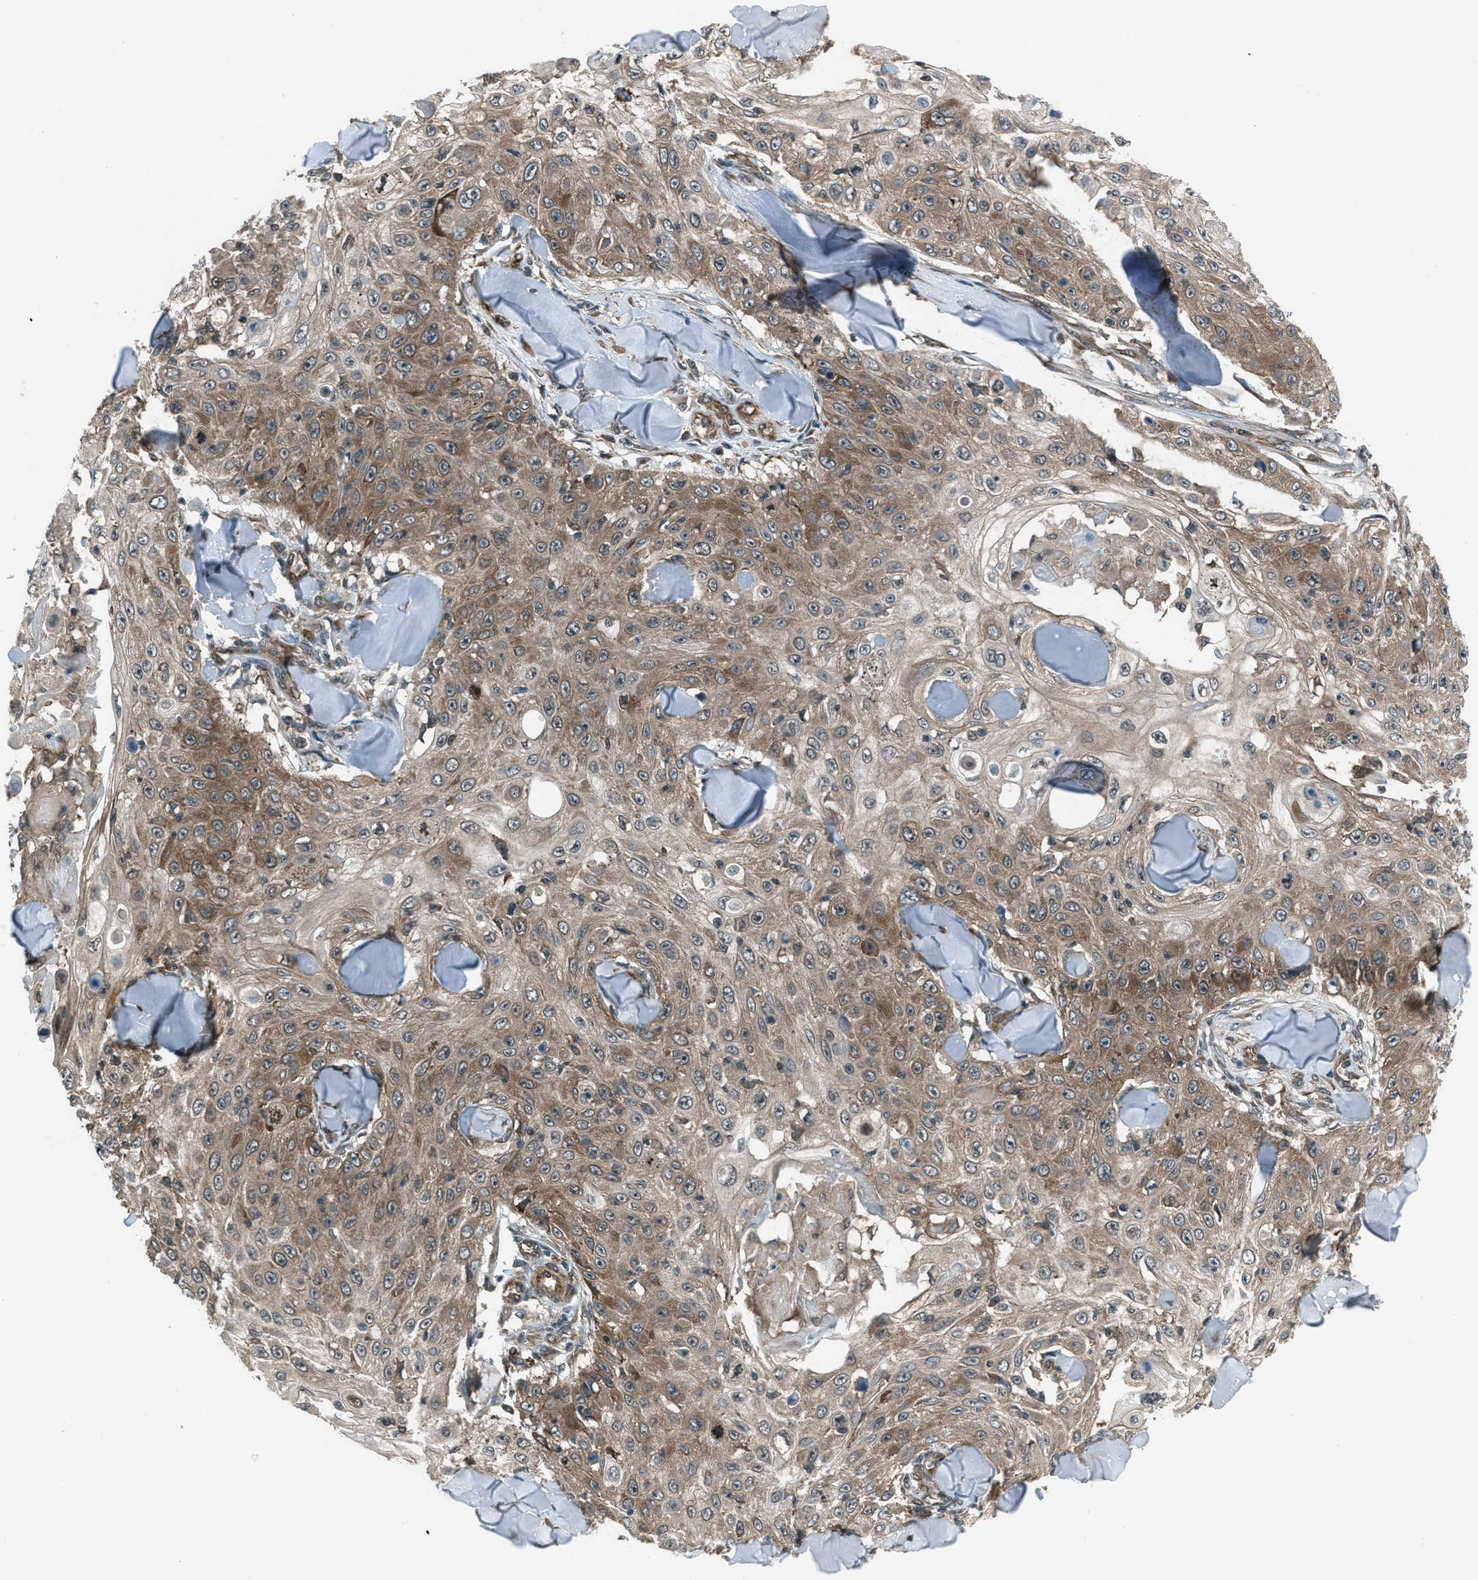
{"staining": {"intensity": "moderate", "quantity": ">75%", "location": "cytoplasmic/membranous"}, "tissue": "skin cancer", "cell_type": "Tumor cells", "image_type": "cancer", "snomed": [{"axis": "morphology", "description": "Squamous cell carcinoma, NOS"}, {"axis": "topography", "description": "Skin"}], "caption": "Skin cancer (squamous cell carcinoma) tissue displays moderate cytoplasmic/membranous expression in approximately >75% of tumor cells (IHC, brightfield microscopy, high magnification).", "gene": "ASAP2", "patient": {"sex": "male", "age": 86}}